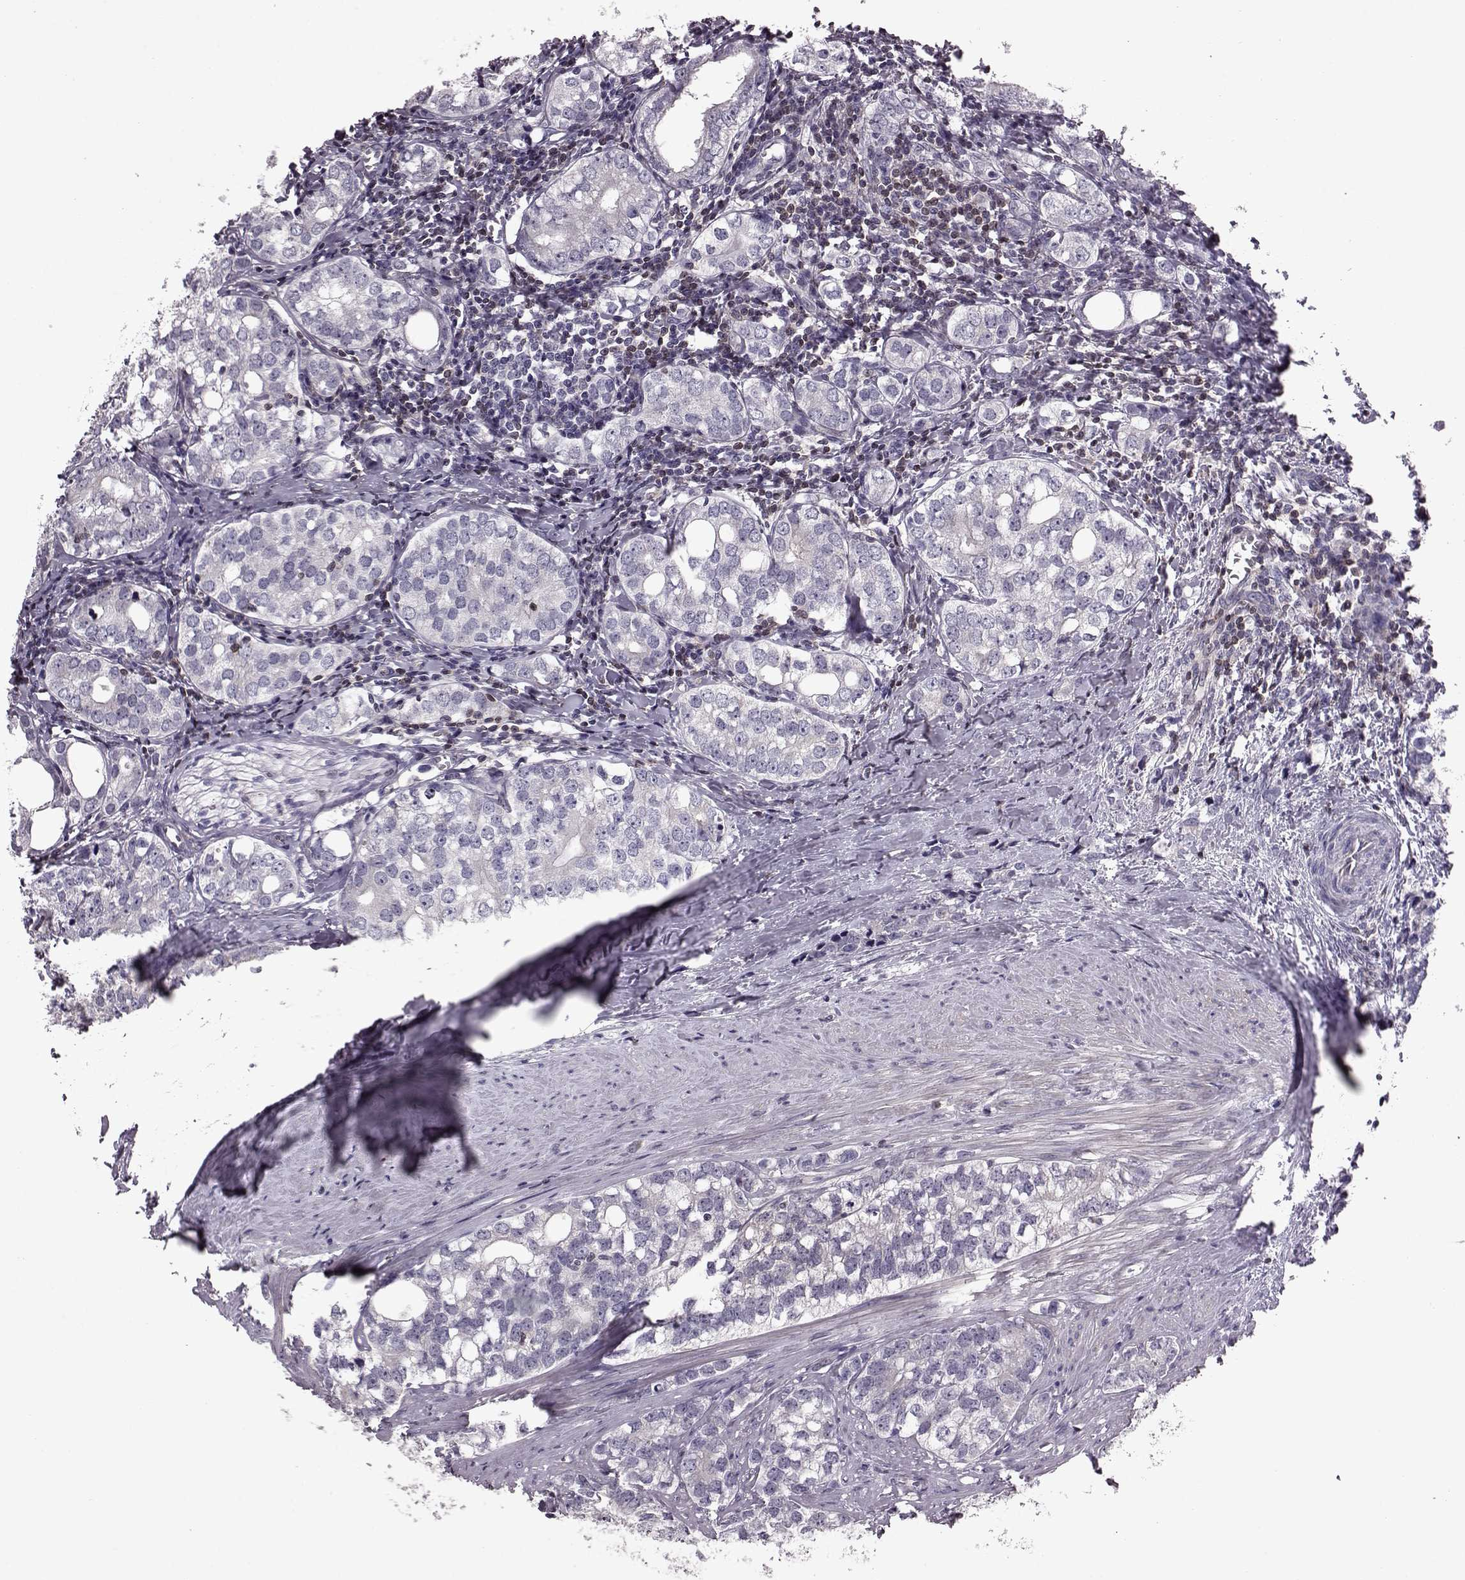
{"staining": {"intensity": "negative", "quantity": "none", "location": "none"}, "tissue": "prostate cancer", "cell_type": "Tumor cells", "image_type": "cancer", "snomed": [{"axis": "morphology", "description": "Adenocarcinoma, NOS"}, {"axis": "topography", "description": "Prostate and seminal vesicle, NOS"}], "caption": "This is a image of immunohistochemistry (IHC) staining of prostate cancer (adenocarcinoma), which shows no expression in tumor cells.", "gene": "CDC42SE1", "patient": {"sex": "male", "age": 63}}